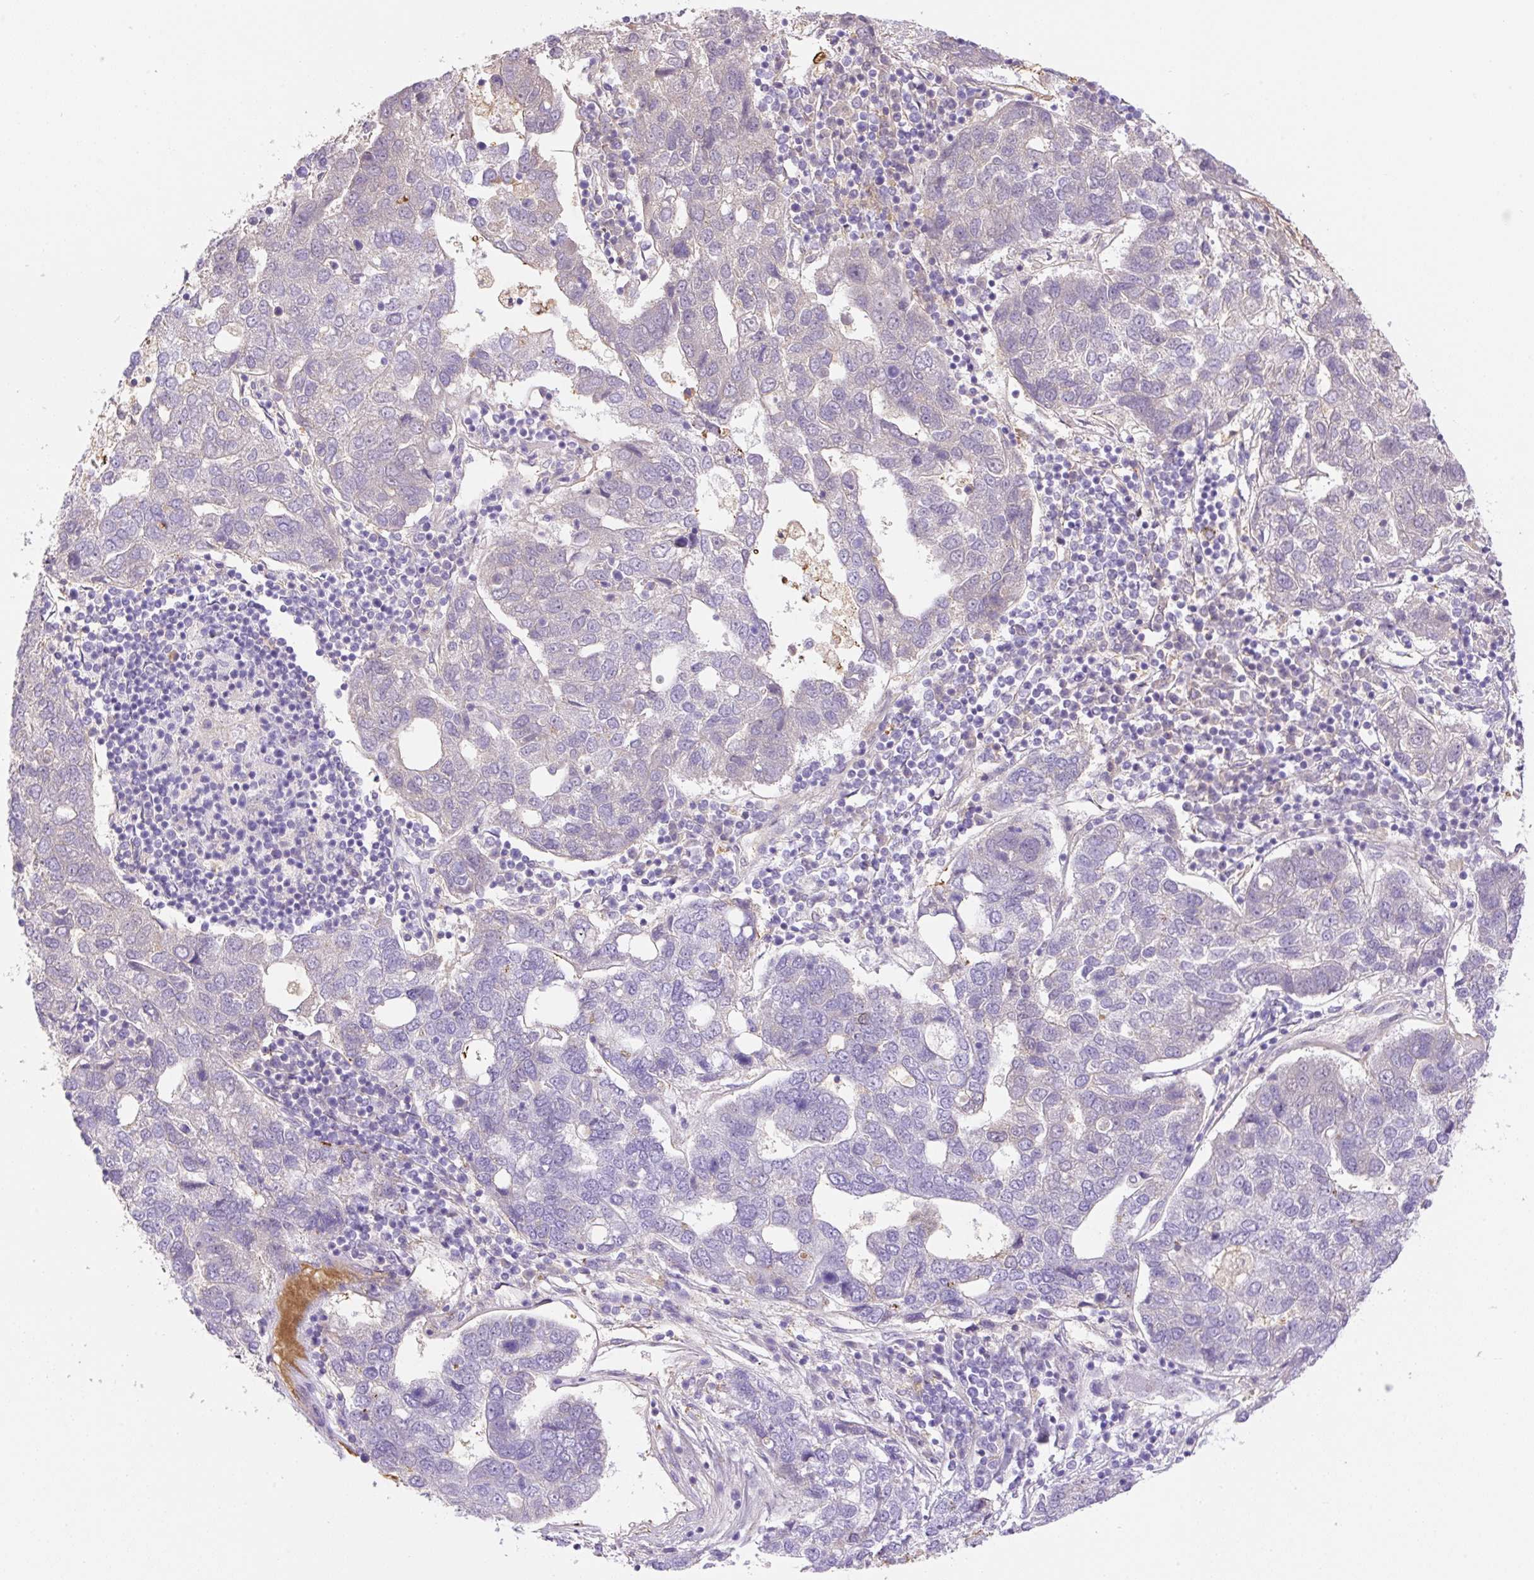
{"staining": {"intensity": "negative", "quantity": "none", "location": "none"}, "tissue": "pancreatic cancer", "cell_type": "Tumor cells", "image_type": "cancer", "snomed": [{"axis": "morphology", "description": "Adenocarcinoma, NOS"}, {"axis": "topography", "description": "Pancreas"}], "caption": "Human pancreatic adenocarcinoma stained for a protein using immunohistochemistry shows no staining in tumor cells.", "gene": "TDRD15", "patient": {"sex": "female", "age": 61}}